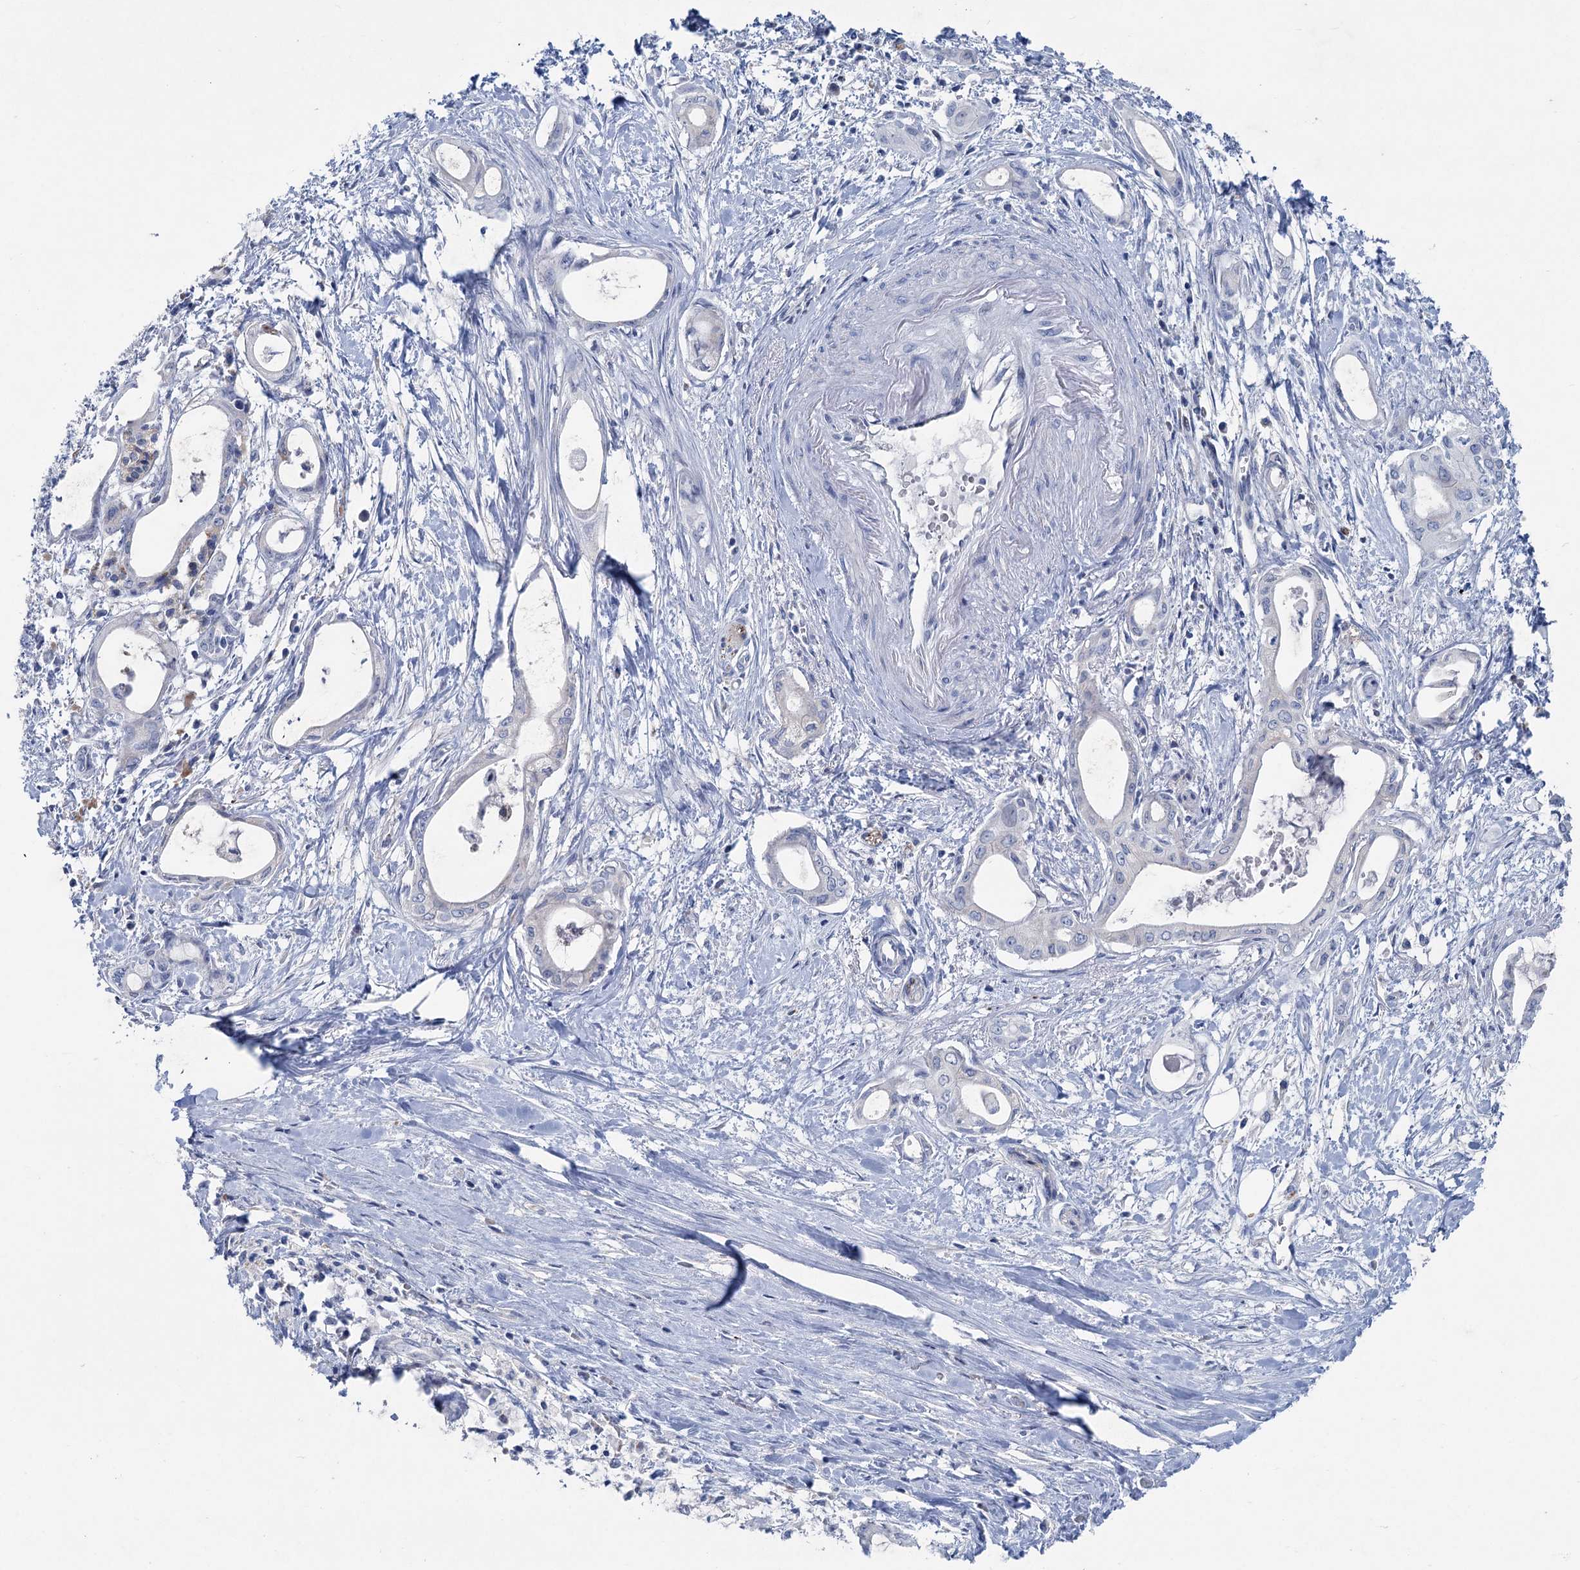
{"staining": {"intensity": "negative", "quantity": "none", "location": "none"}, "tissue": "pancreatic cancer", "cell_type": "Tumor cells", "image_type": "cancer", "snomed": [{"axis": "morphology", "description": "Adenocarcinoma, NOS"}, {"axis": "topography", "description": "Pancreas"}], "caption": "Protein analysis of pancreatic cancer displays no significant expression in tumor cells.", "gene": "CHDH", "patient": {"sex": "male", "age": 72}}